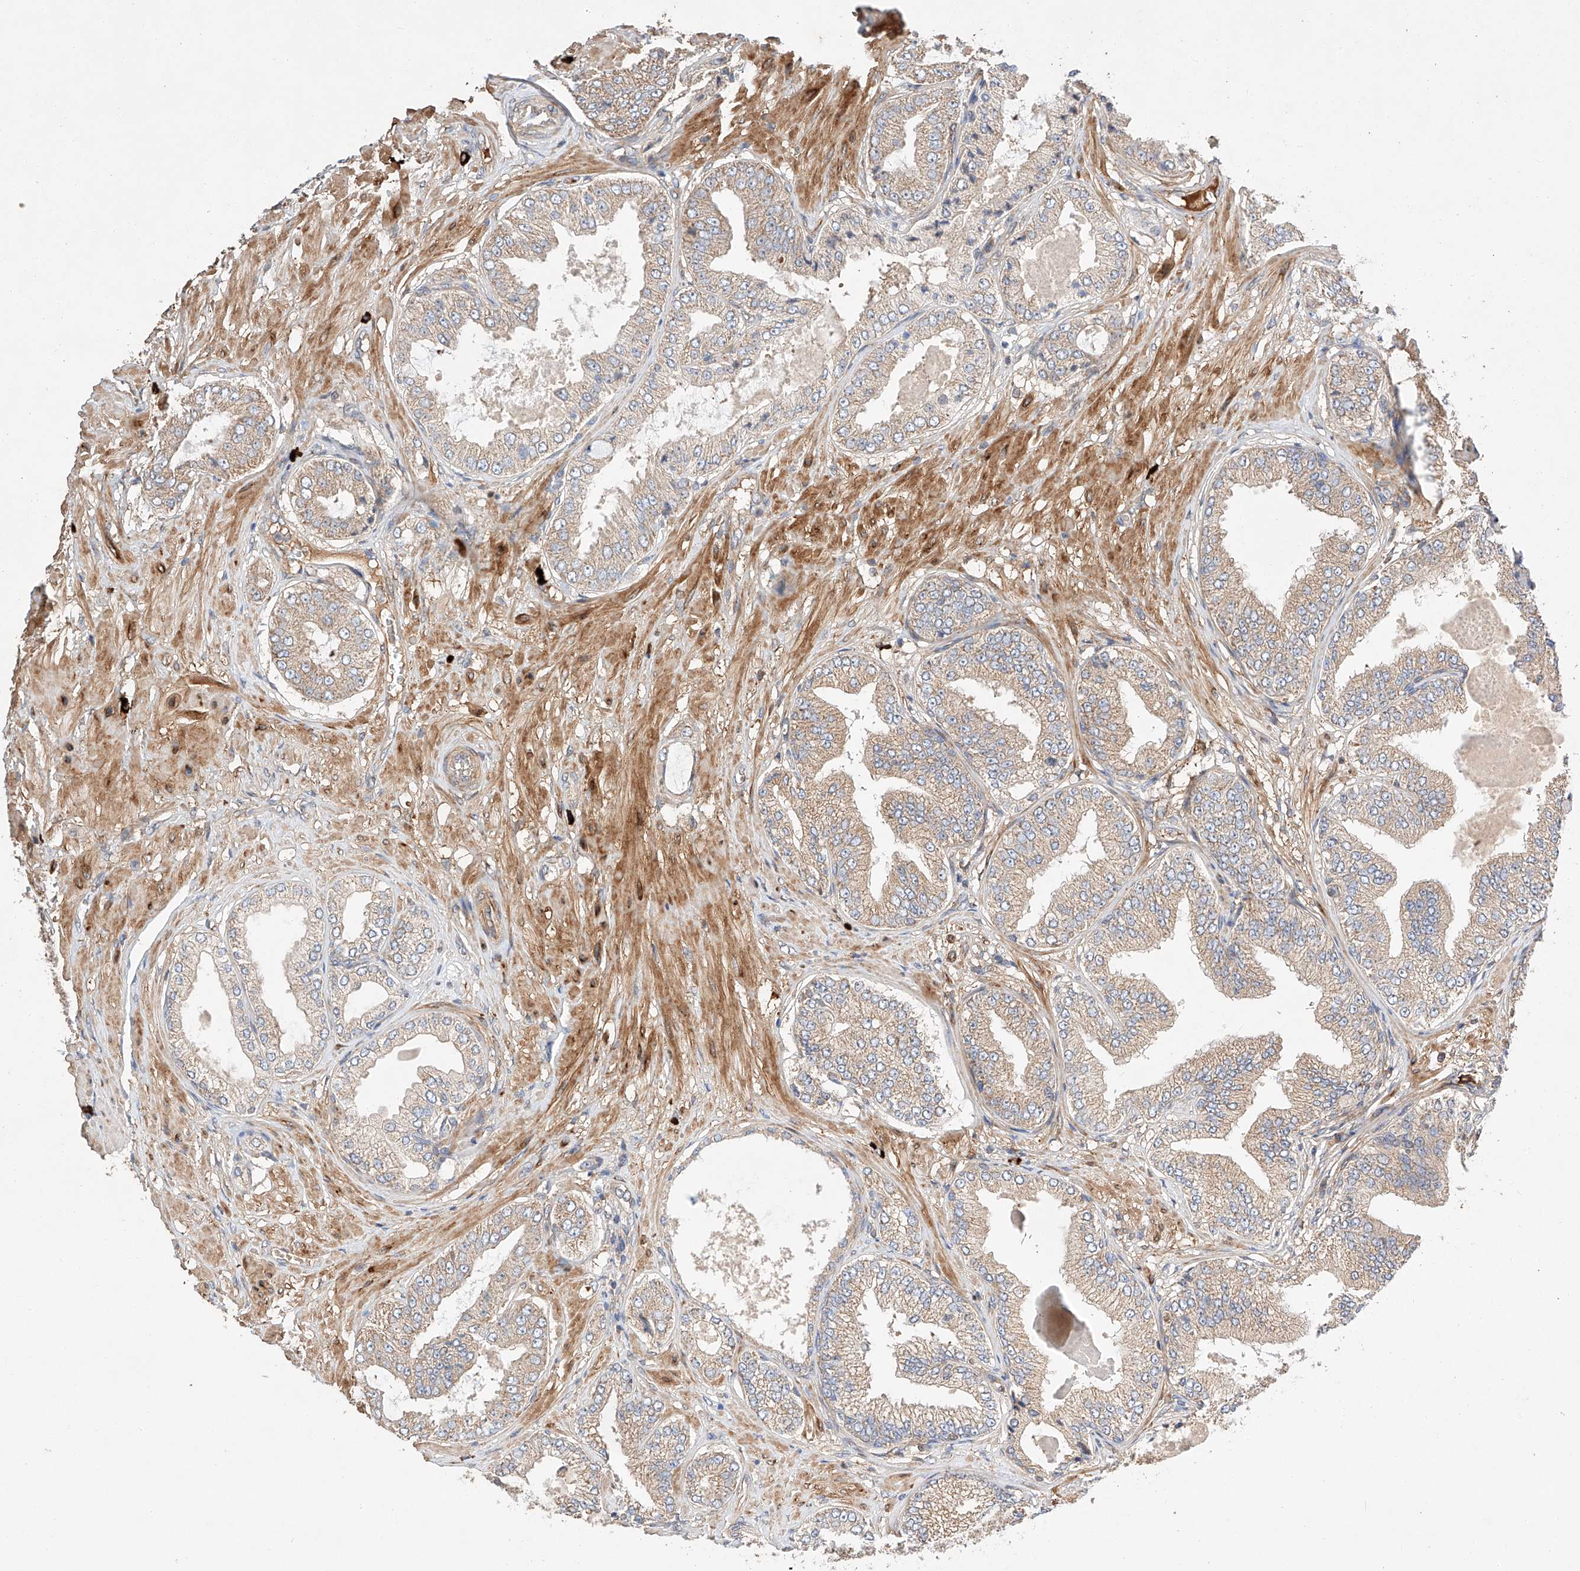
{"staining": {"intensity": "weak", "quantity": ">75%", "location": "cytoplasmic/membranous"}, "tissue": "prostate cancer", "cell_type": "Tumor cells", "image_type": "cancer", "snomed": [{"axis": "morphology", "description": "Adenocarcinoma, Low grade"}, {"axis": "topography", "description": "Prostate"}], "caption": "Prostate adenocarcinoma (low-grade) stained with a protein marker exhibits weak staining in tumor cells.", "gene": "RAB23", "patient": {"sex": "male", "age": 63}}